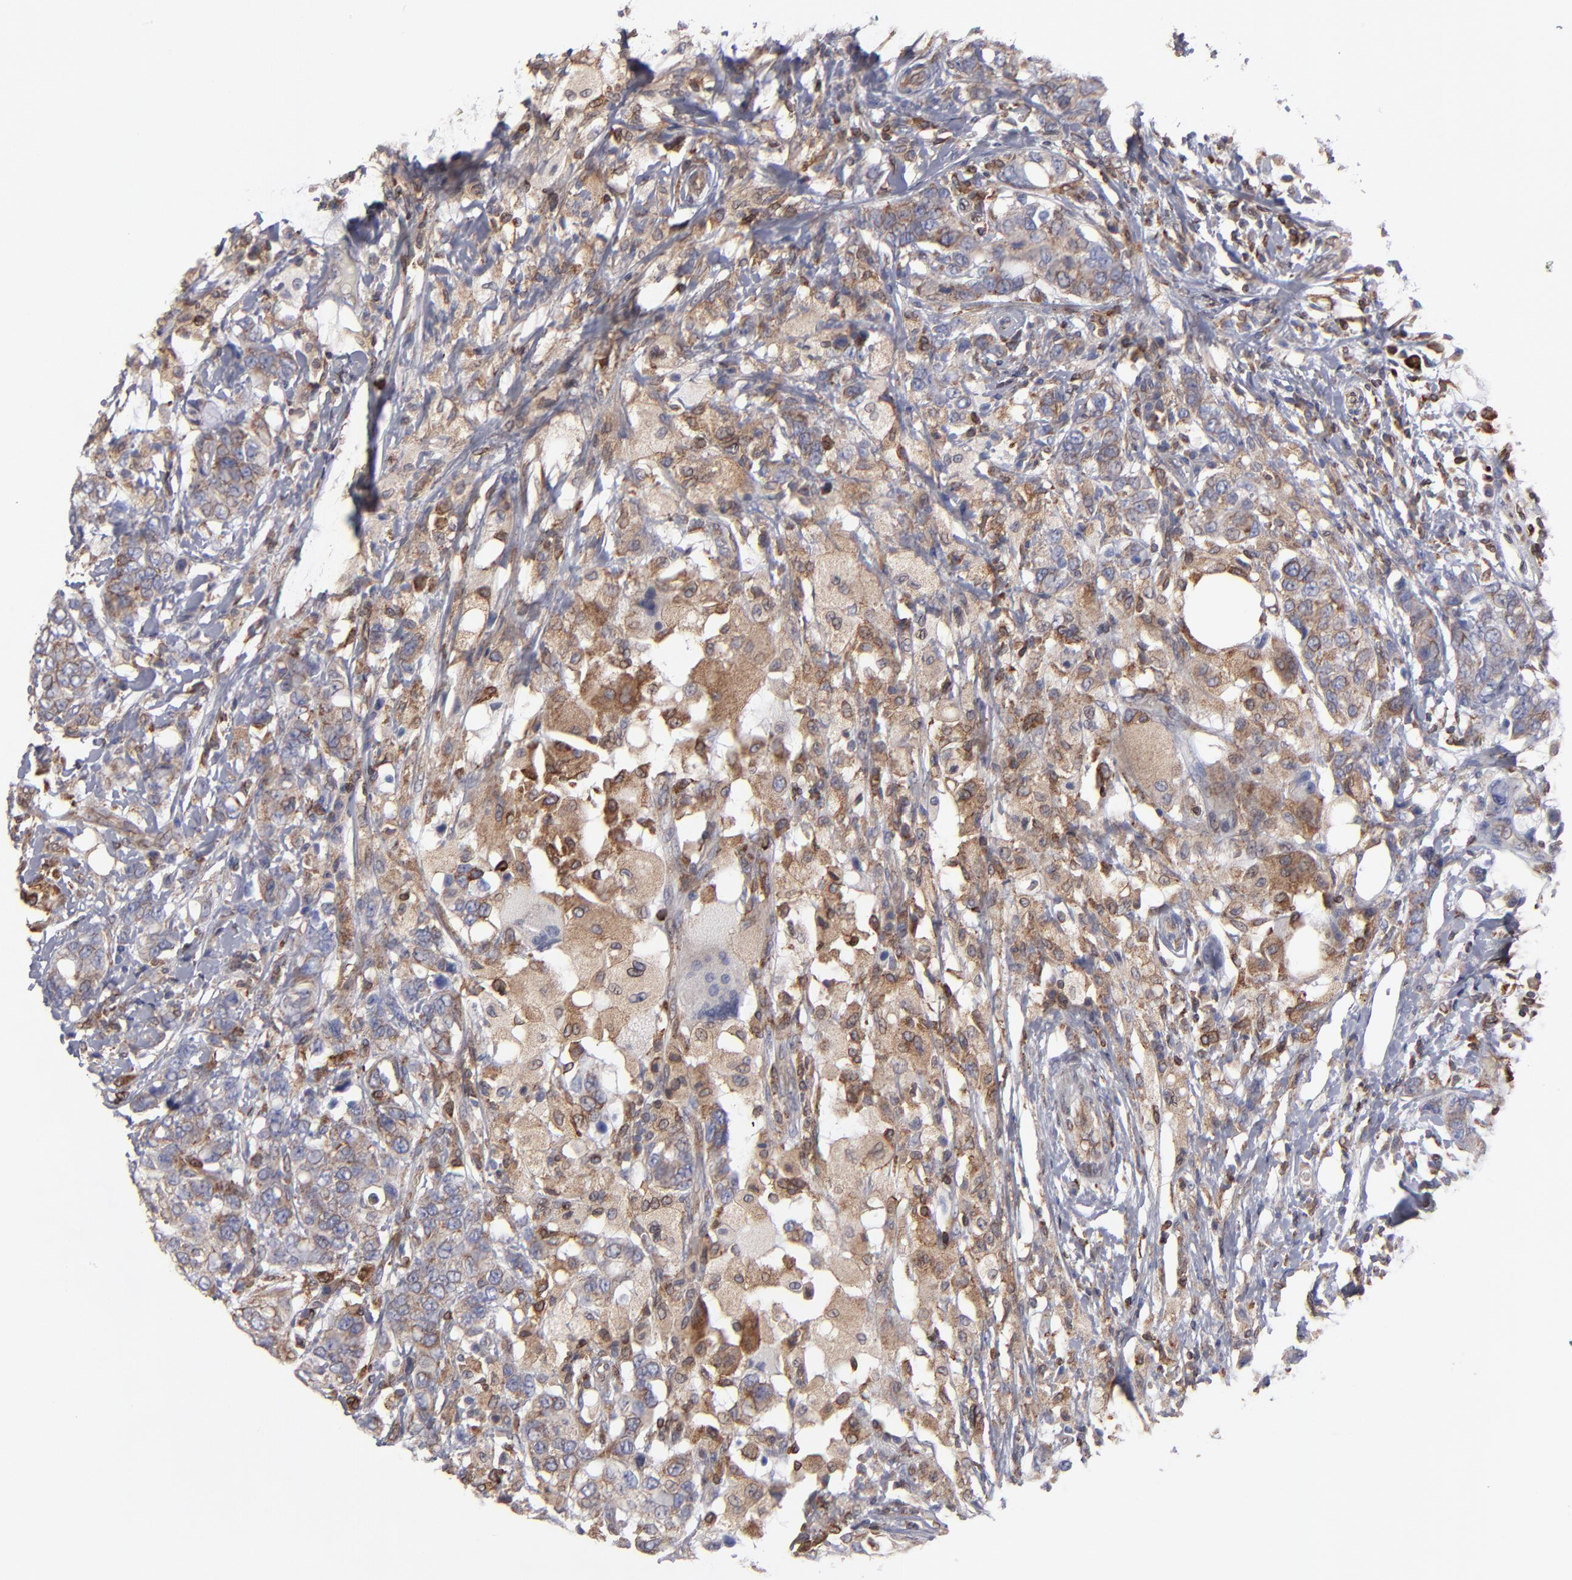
{"staining": {"intensity": "moderate", "quantity": ">75%", "location": "cytoplasmic/membranous"}, "tissue": "breast cancer", "cell_type": "Tumor cells", "image_type": "cancer", "snomed": [{"axis": "morphology", "description": "Duct carcinoma"}, {"axis": "topography", "description": "Breast"}], "caption": "A brown stain highlights moderate cytoplasmic/membranous staining of a protein in breast cancer (infiltrating ductal carcinoma) tumor cells.", "gene": "TMX1", "patient": {"sex": "female", "age": 27}}